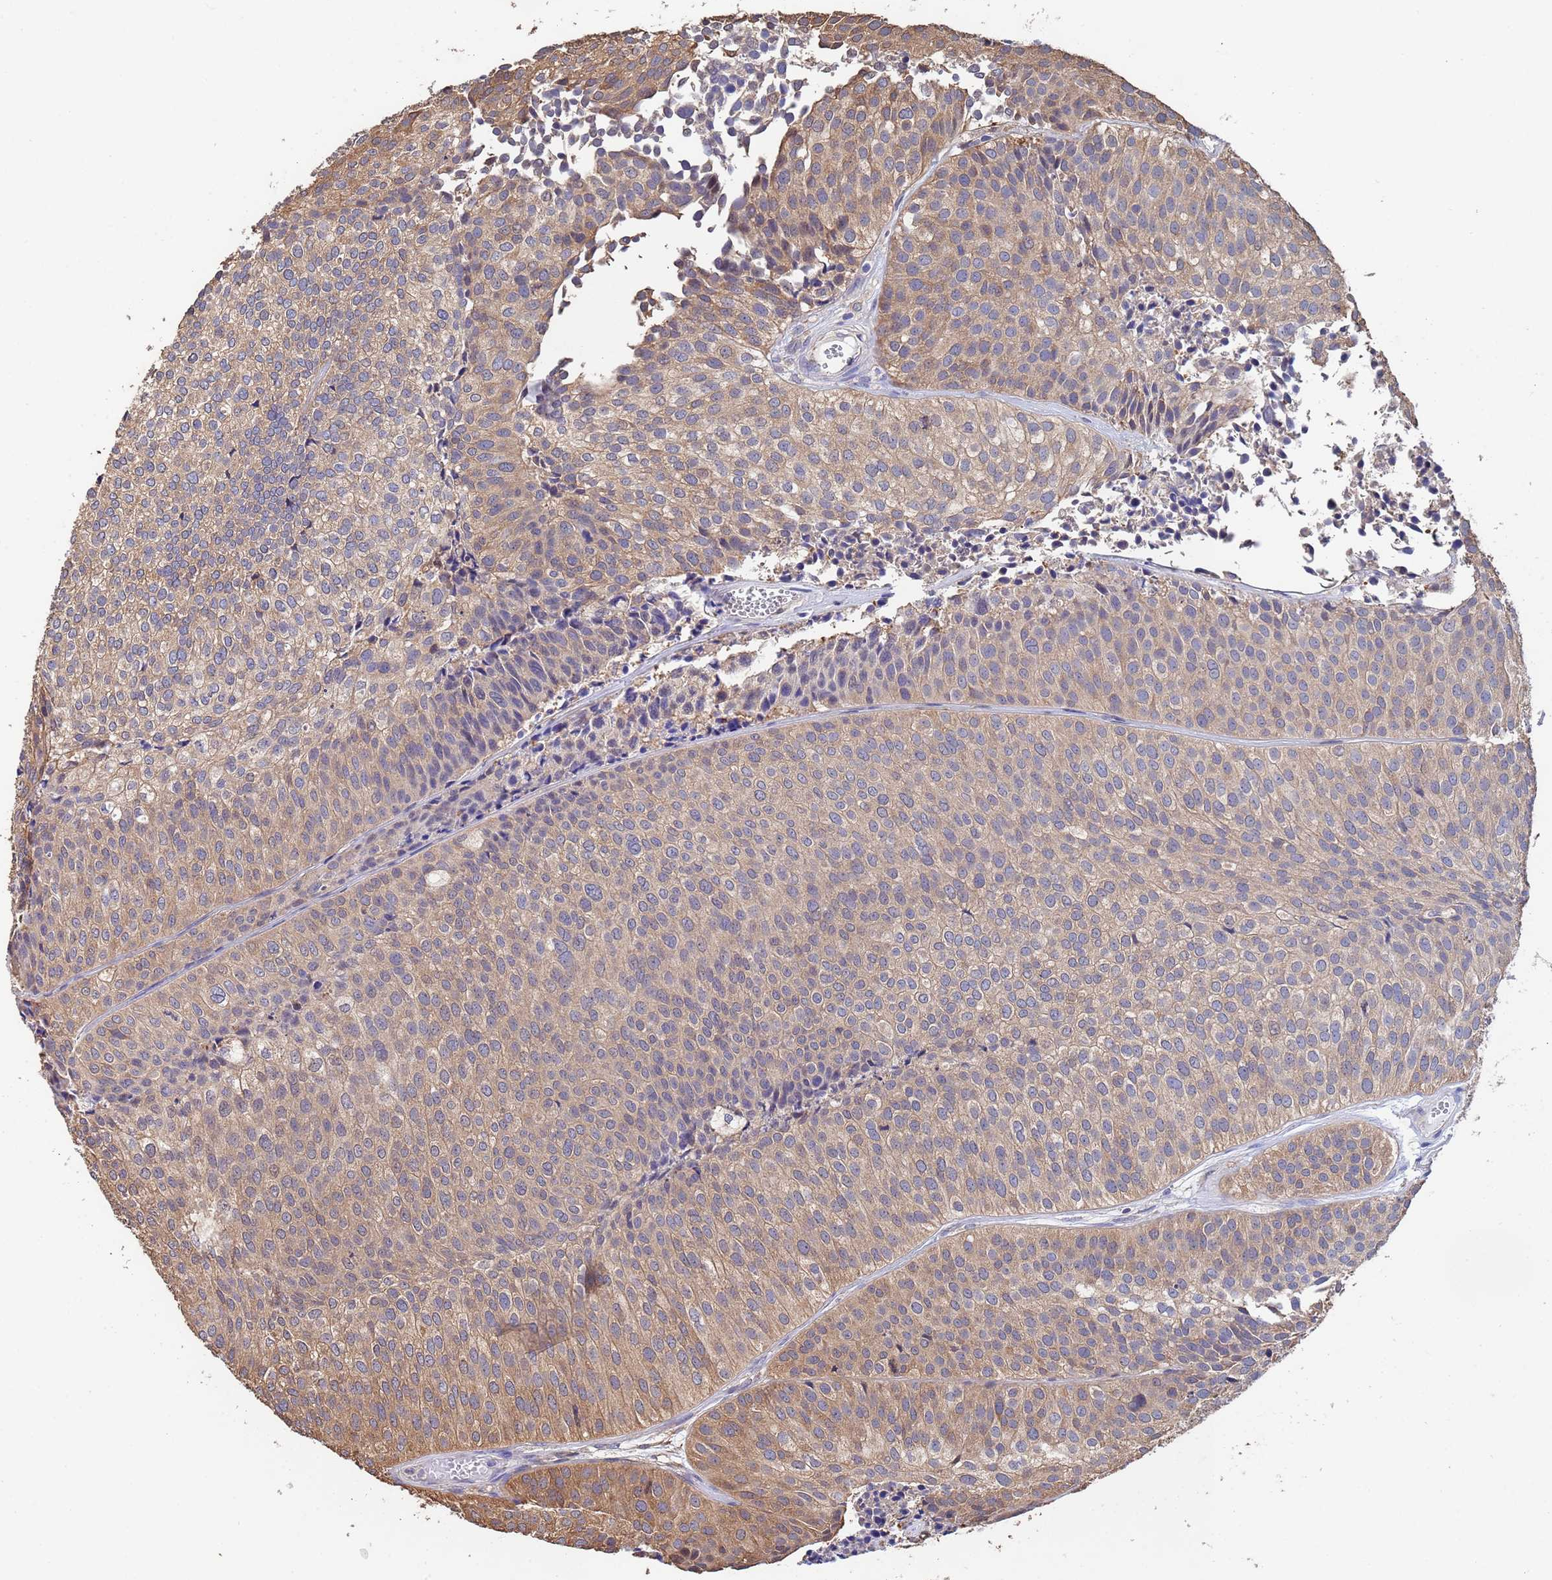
{"staining": {"intensity": "moderate", "quantity": ">75%", "location": "cytoplasmic/membranous"}, "tissue": "urothelial cancer", "cell_type": "Tumor cells", "image_type": "cancer", "snomed": [{"axis": "morphology", "description": "Urothelial carcinoma, Low grade"}, {"axis": "topography", "description": "Urinary bladder"}], "caption": "Immunohistochemistry (IHC) of human urothelial carcinoma (low-grade) exhibits medium levels of moderate cytoplasmic/membranous expression in approximately >75% of tumor cells.", "gene": "FAM25A", "patient": {"sex": "male", "age": 84}}